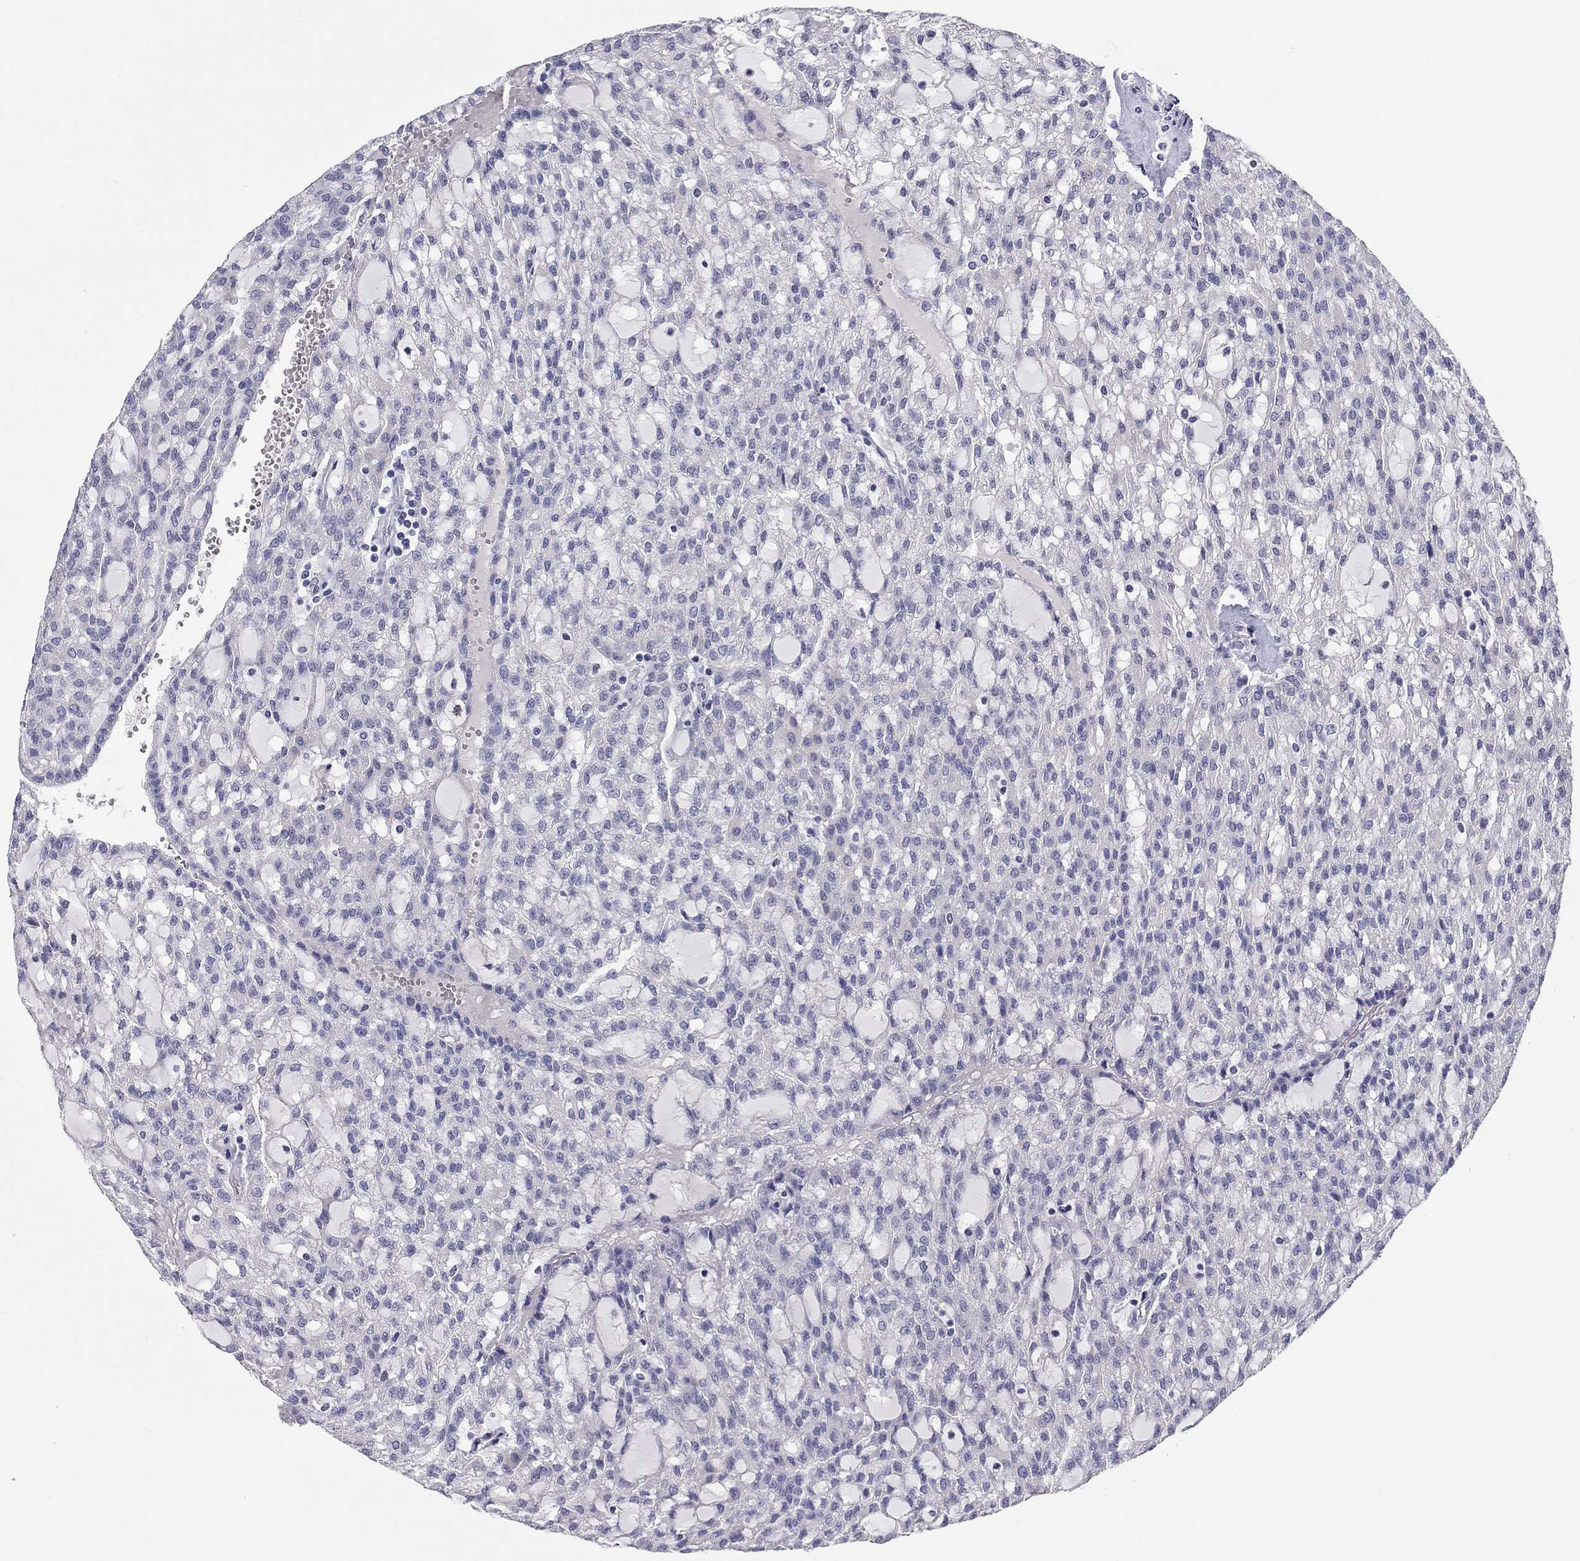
{"staining": {"intensity": "negative", "quantity": "none", "location": "none"}, "tissue": "renal cancer", "cell_type": "Tumor cells", "image_type": "cancer", "snomed": [{"axis": "morphology", "description": "Adenocarcinoma, NOS"}, {"axis": "topography", "description": "Kidney"}], "caption": "This image is of renal cancer stained with IHC to label a protein in brown with the nuclei are counter-stained blue. There is no expression in tumor cells. The staining was performed using DAB (3,3'-diaminobenzidine) to visualize the protein expression in brown, while the nuclei were stained in blue with hematoxylin (Magnification: 20x).", "gene": "SEPTIN3", "patient": {"sex": "male", "age": 63}}